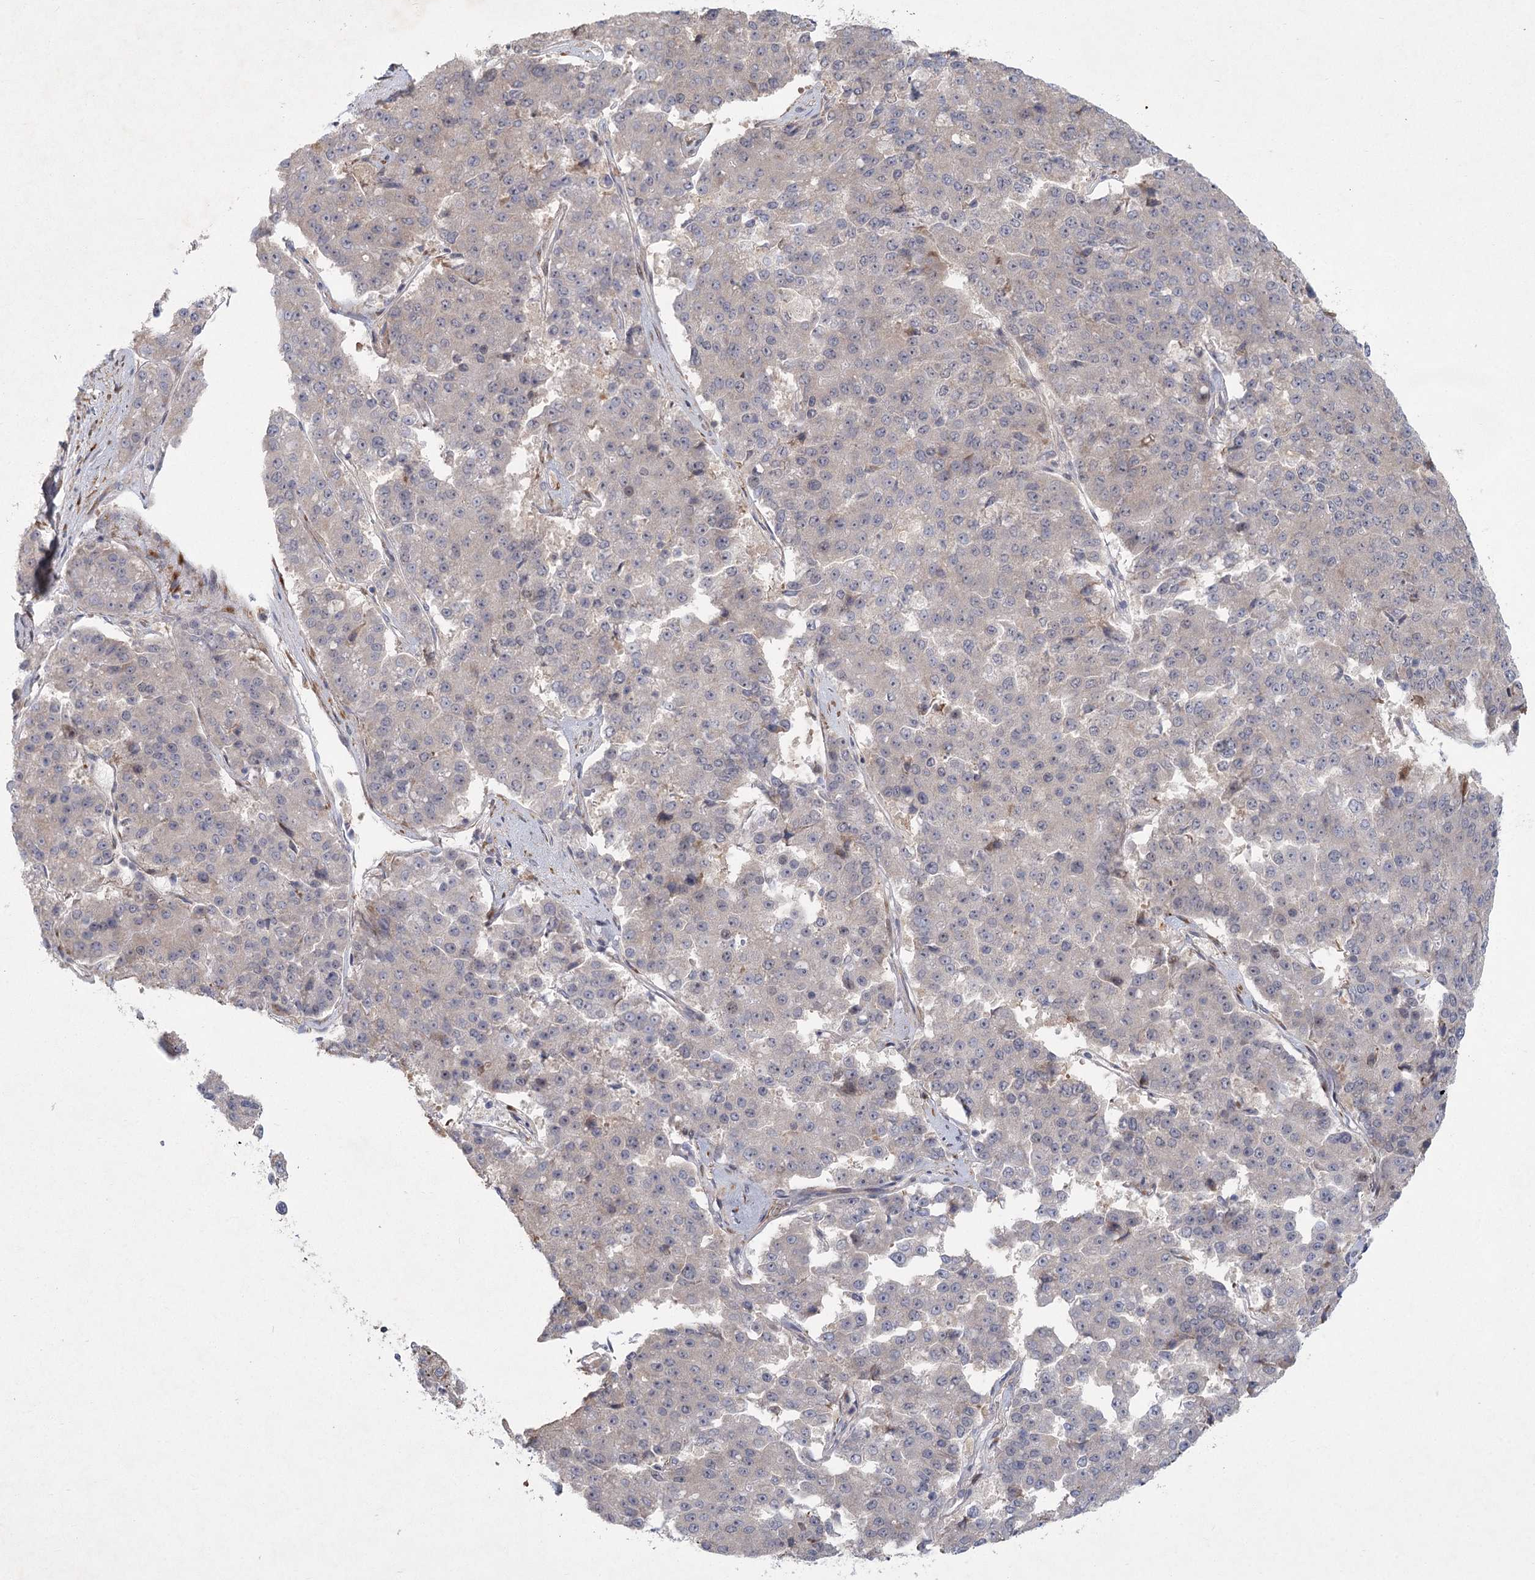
{"staining": {"intensity": "negative", "quantity": "none", "location": "none"}, "tissue": "pancreatic cancer", "cell_type": "Tumor cells", "image_type": "cancer", "snomed": [{"axis": "morphology", "description": "Adenocarcinoma, NOS"}, {"axis": "topography", "description": "Pancreas"}], "caption": "This photomicrograph is of pancreatic adenocarcinoma stained with immunohistochemistry to label a protein in brown with the nuclei are counter-stained blue. There is no positivity in tumor cells.", "gene": "FAM110C", "patient": {"sex": "male", "age": 50}}